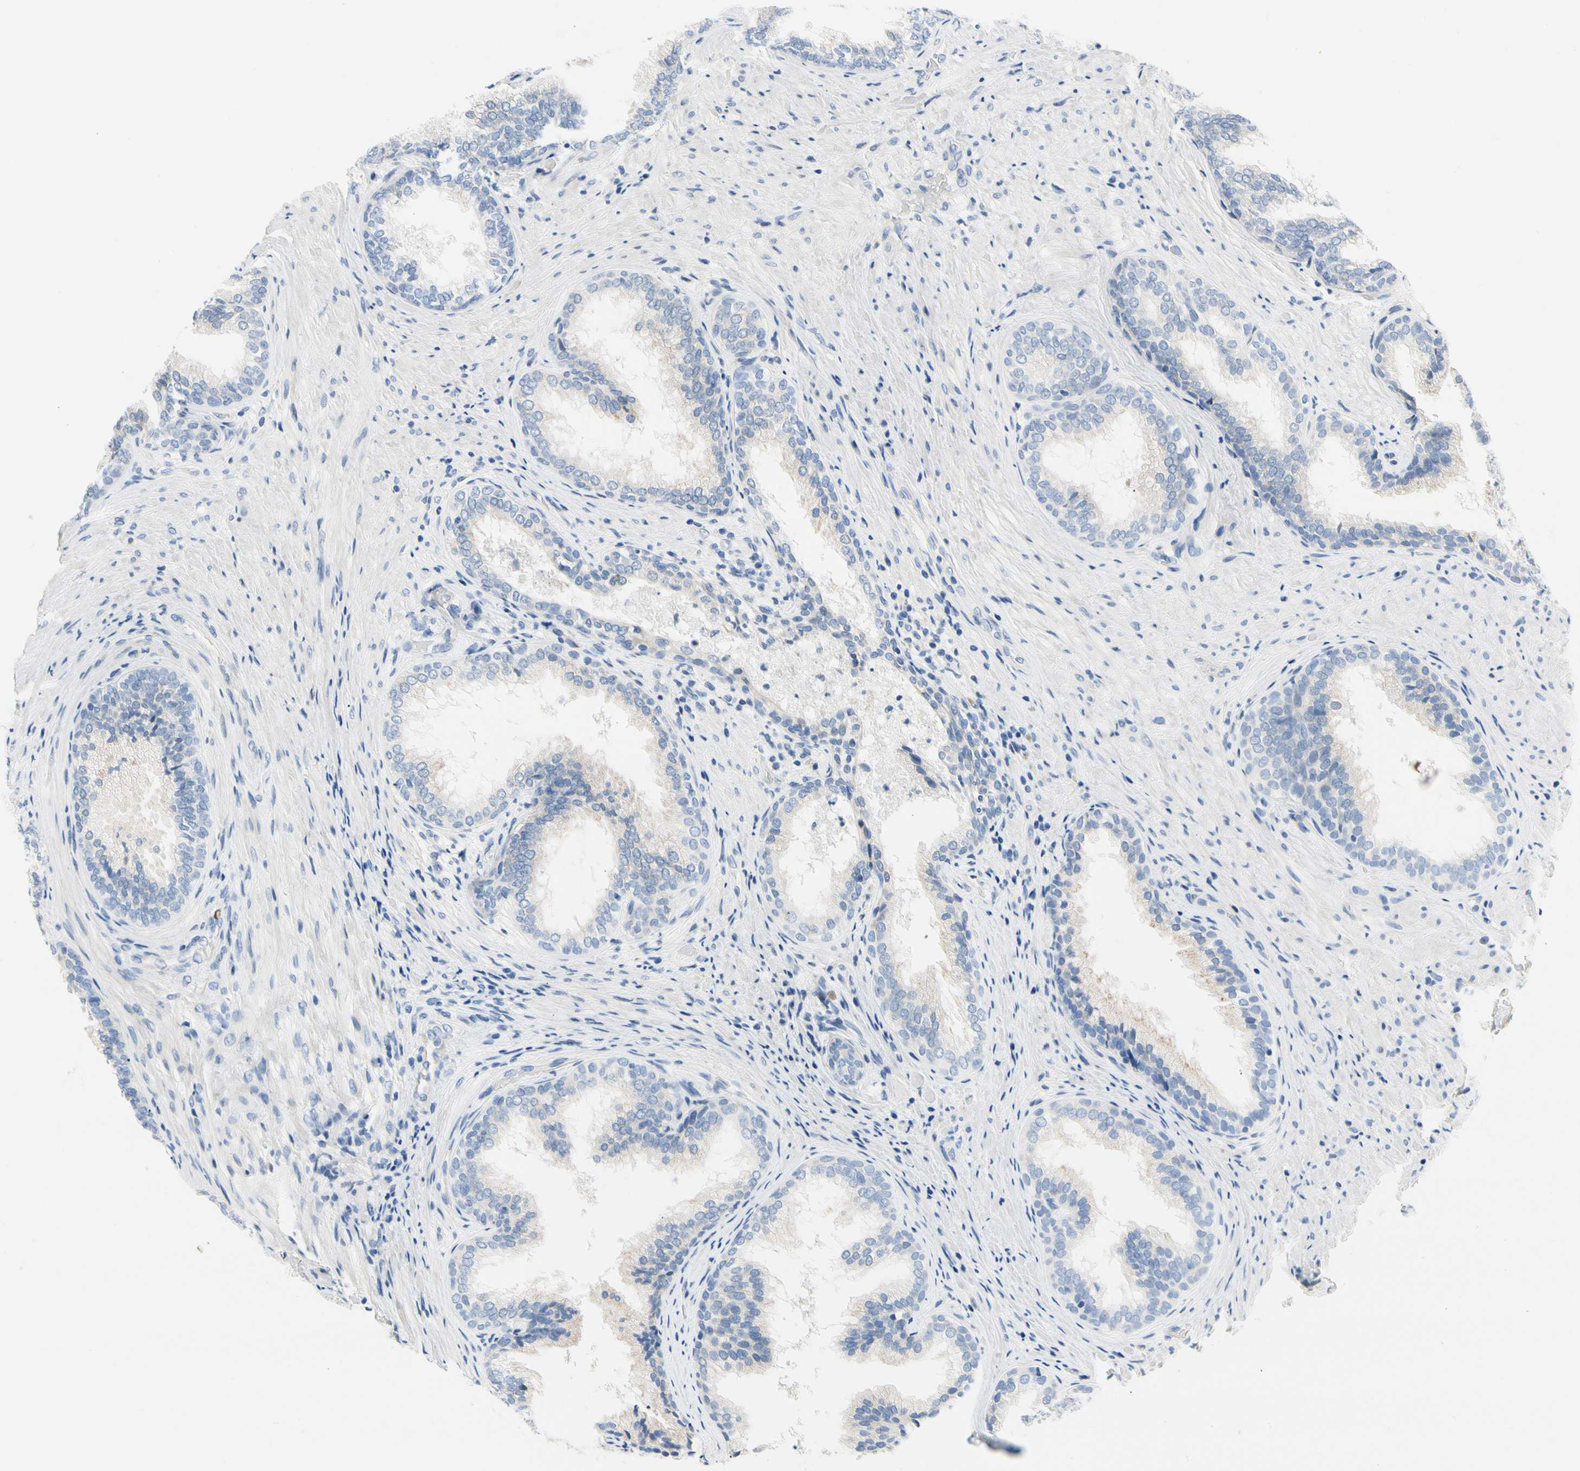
{"staining": {"intensity": "moderate", "quantity": ">75%", "location": "cytoplasmic/membranous"}, "tissue": "prostate", "cell_type": "Glandular cells", "image_type": "normal", "snomed": [{"axis": "morphology", "description": "Normal tissue, NOS"}, {"axis": "topography", "description": "Prostate"}], "caption": "Moderate cytoplasmic/membranous expression is appreciated in approximately >75% of glandular cells in benign prostate.", "gene": "STXBP1", "patient": {"sex": "male", "age": 76}}